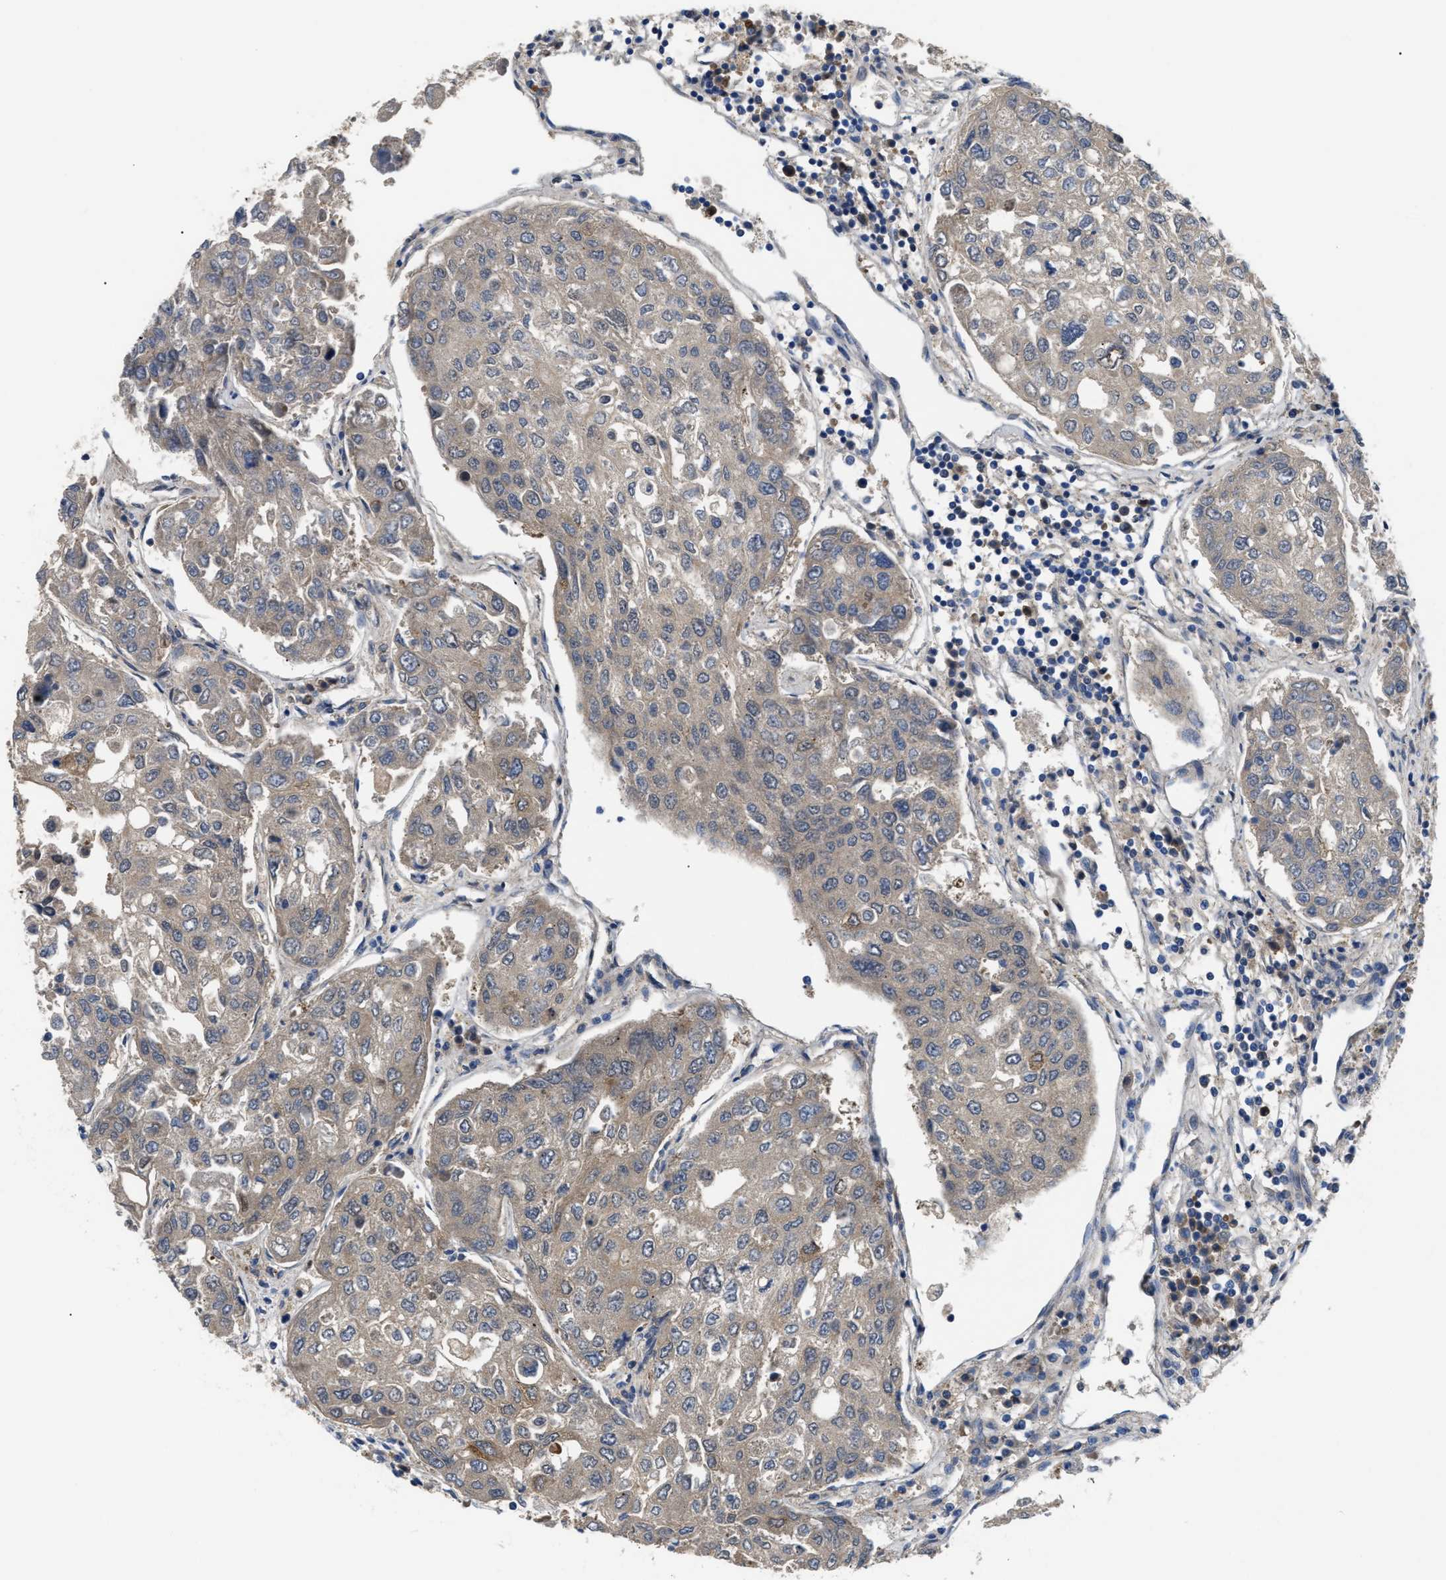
{"staining": {"intensity": "weak", "quantity": ">75%", "location": "cytoplasmic/membranous"}, "tissue": "urothelial cancer", "cell_type": "Tumor cells", "image_type": "cancer", "snomed": [{"axis": "morphology", "description": "Urothelial carcinoma, High grade"}, {"axis": "topography", "description": "Lymph node"}, {"axis": "topography", "description": "Urinary bladder"}], "caption": "Urothelial cancer tissue reveals weak cytoplasmic/membranous positivity in approximately >75% of tumor cells", "gene": "DHX58", "patient": {"sex": "male", "age": 51}}